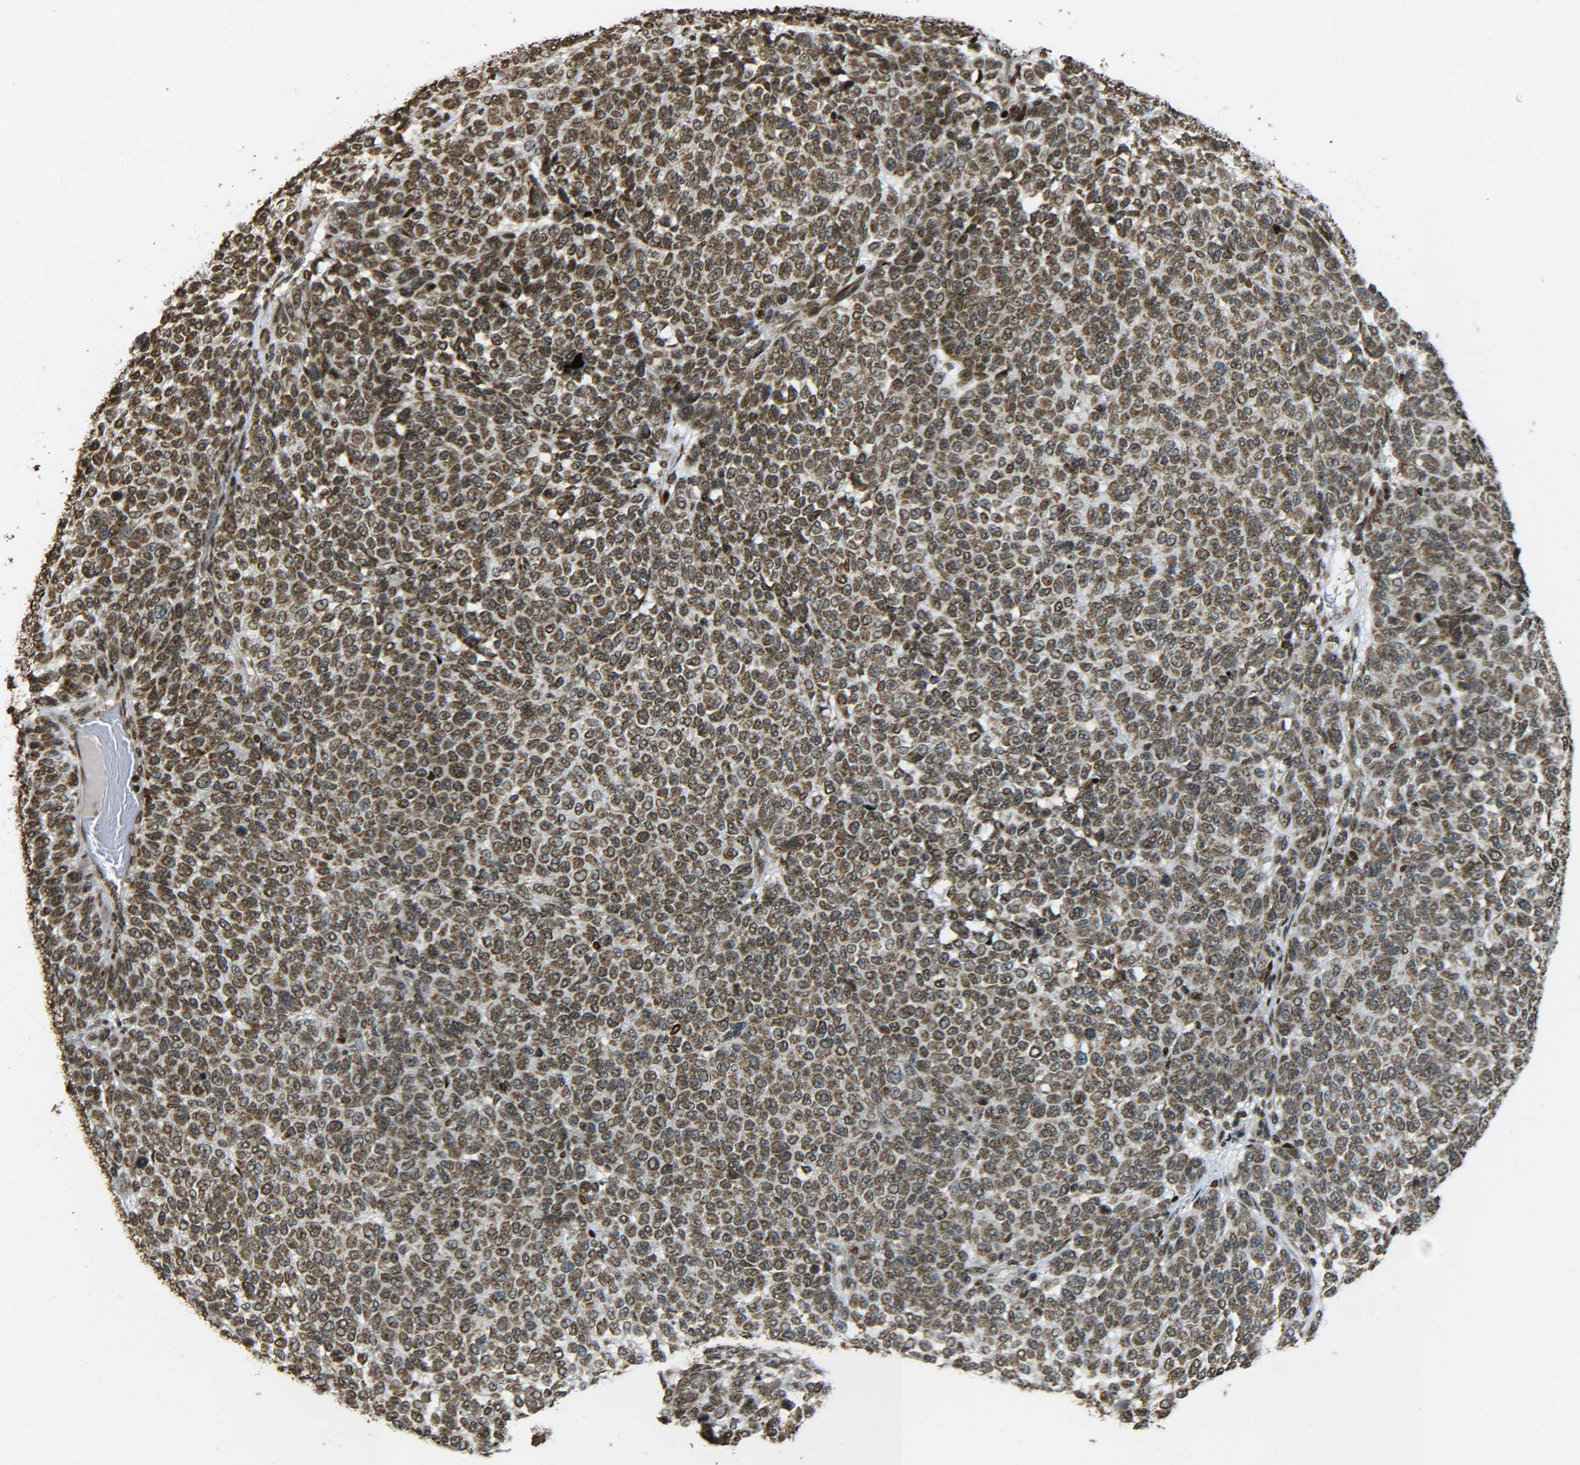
{"staining": {"intensity": "moderate", "quantity": ">75%", "location": "cytoplasmic/membranous,nuclear"}, "tissue": "melanoma", "cell_type": "Tumor cells", "image_type": "cancer", "snomed": [{"axis": "morphology", "description": "Malignant melanoma, NOS"}, {"axis": "topography", "description": "Skin"}], "caption": "Tumor cells show medium levels of moderate cytoplasmic/membranous and nuclear positivity in about >75% of cells in human malignant melanoma. The staining was performed using DAB, with brown indicating positive protein expression. Nuclei are stained blue with hematoxylin.", "gene": "NEUROG2", "patient": {"sex": "male", "age": 59}}